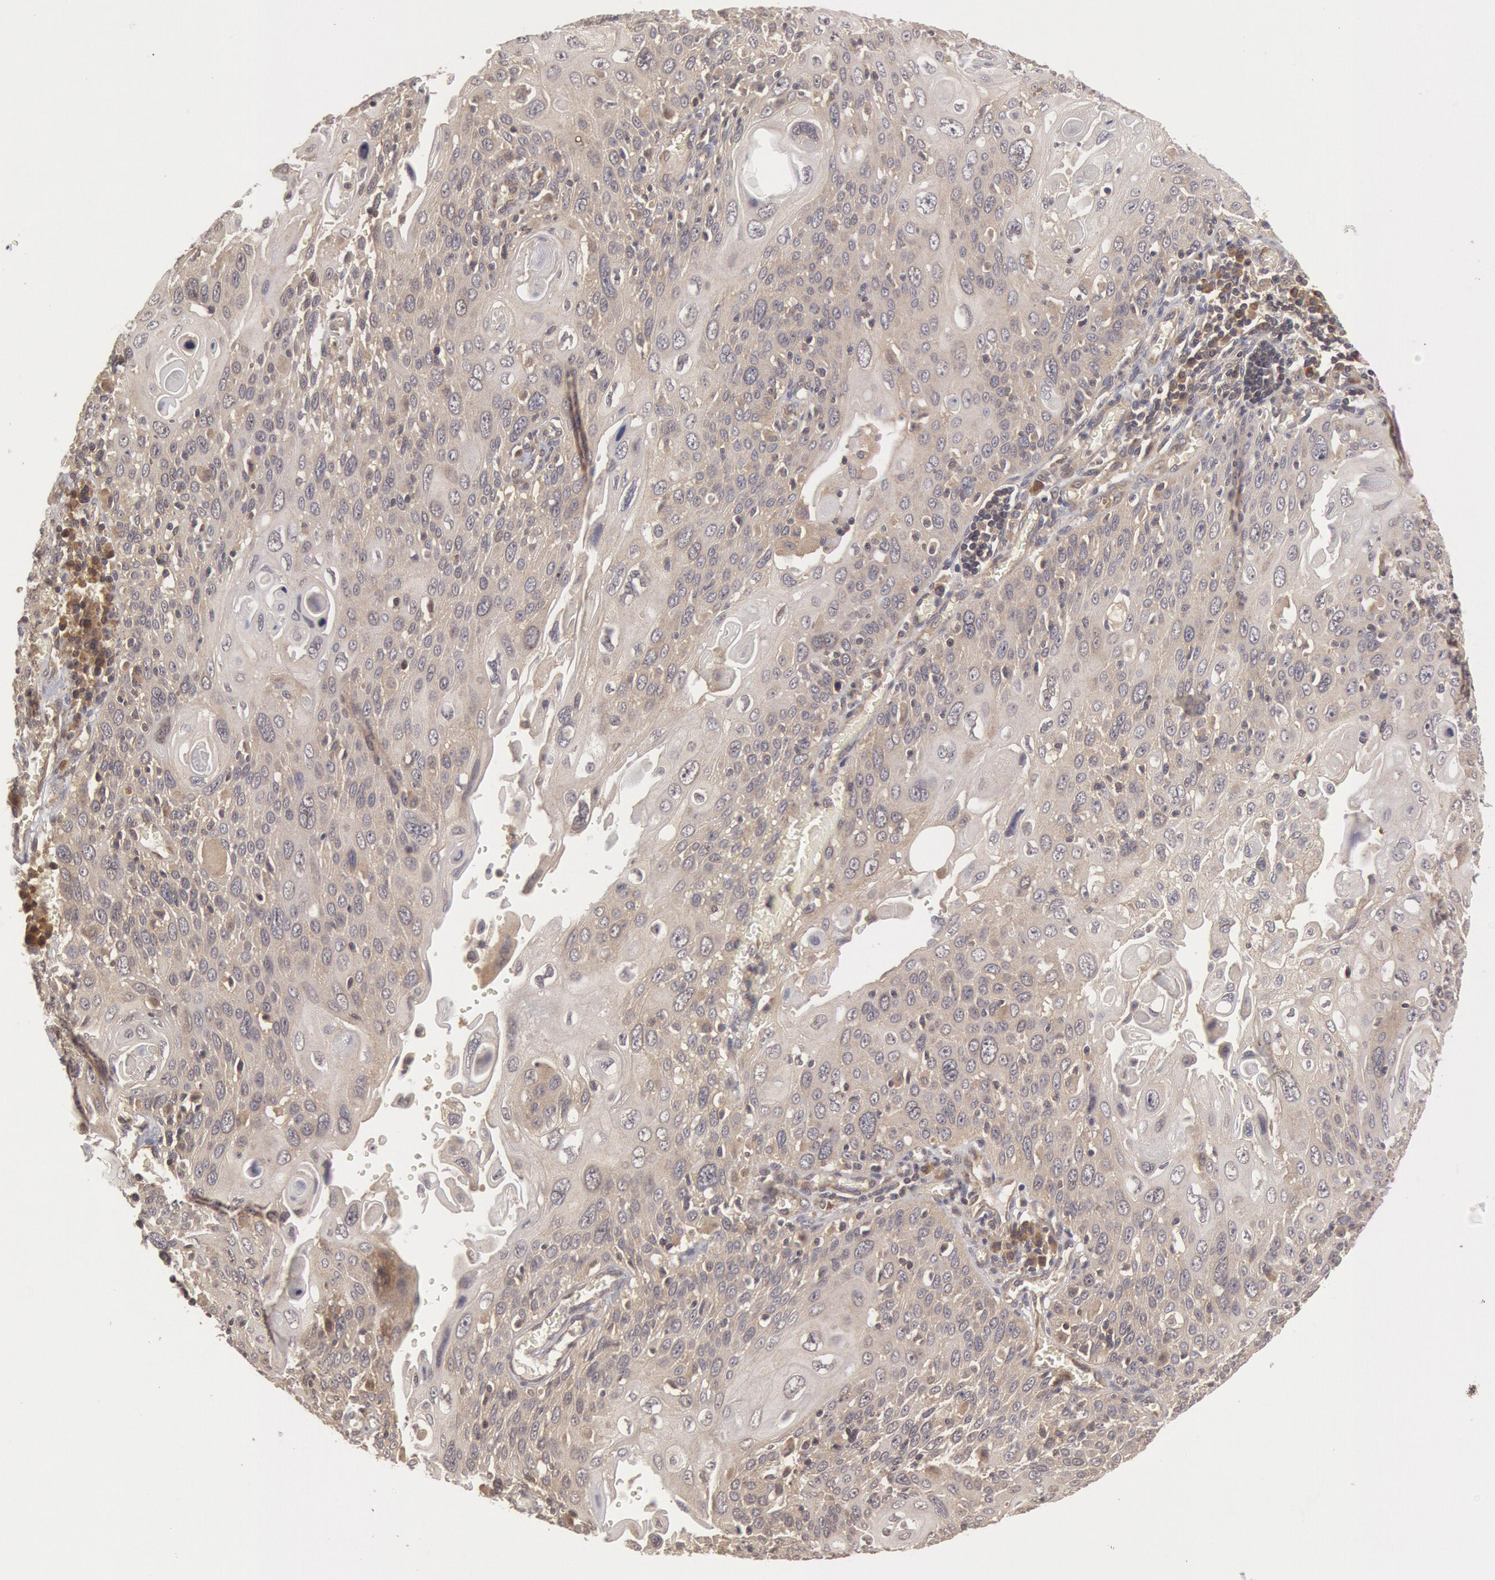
{"staining": {"intensity": "weak", "quantity": ">75%", "location": "cytoplasmic/membranous"}, "tissue": "cervical cancer", "cell_type": "Tumor cells", "image_type": "cancer", "snomed": [{"axis": "morphology", "description": "Squamous cell carcinoma, NOS"}, {"axis": "topography", "description": "Cervix"}], "caption": "This is an image of immunohistochemistry (IHC) staining of cervical squamous cell carcinoma, which shows weak positivity in the cytoplasmic/membranous of tumor cells.", "gene": "BRAF", "patient": {"sex": "female", "age": 54}}